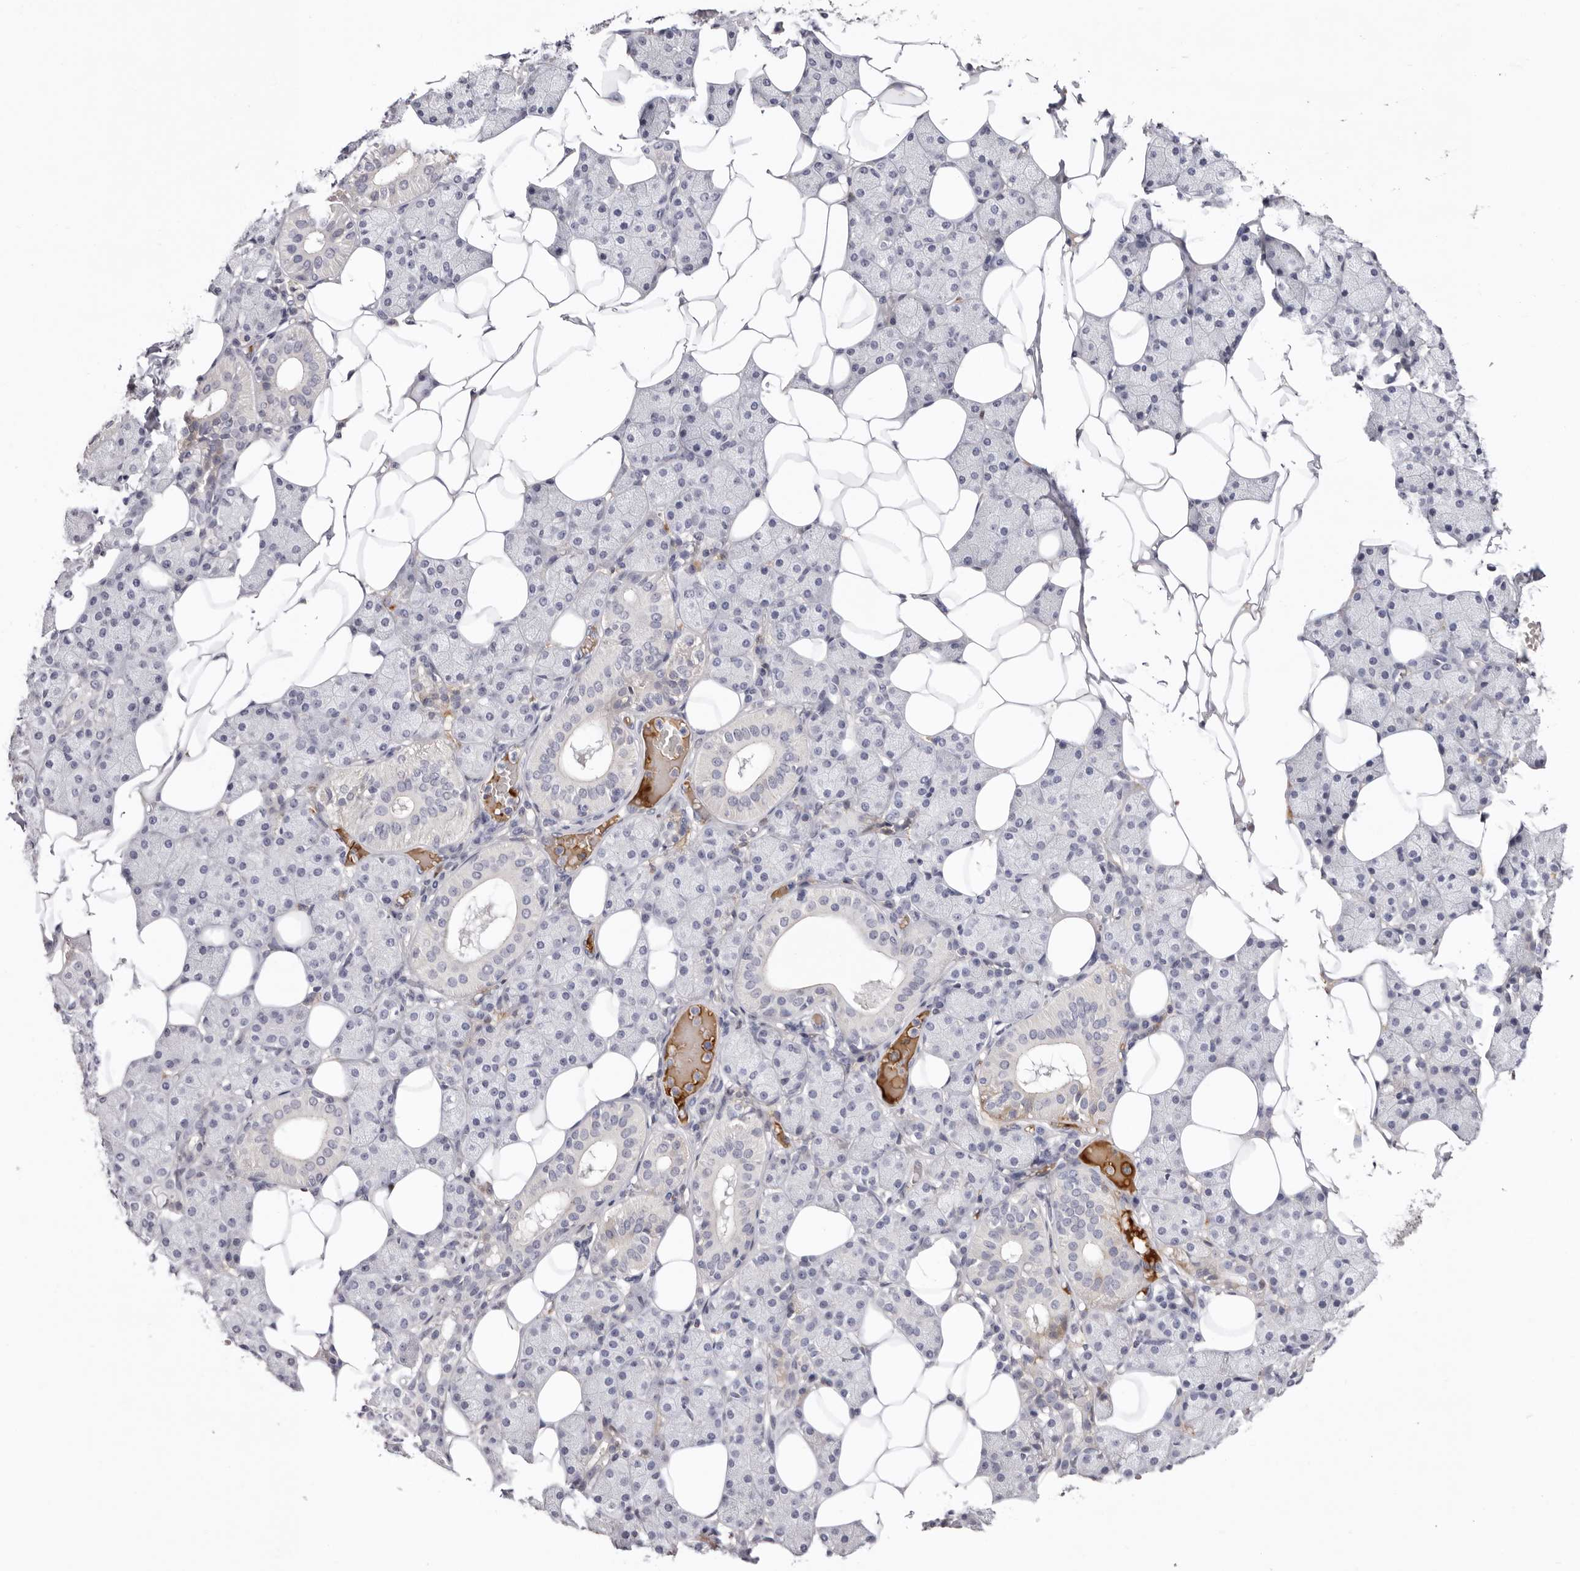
{"staining": {"intensity": "negative", "quantity": "none", "location": "none"}, "tissue": "salivary gland", "cell_type": "Glandular cells", "image_type": "normal", "snomed": [{"axis": "morphology", "description": "Normal tissue, NOS"}, {"axis": "topography", "description": "Salivary gland"}], "caption": "The photomicrograph demonstrates no significant expression in glandular cells of salivary gland.", "gene": "LMLN", "patient": {"sex": "female", "age": 33}}